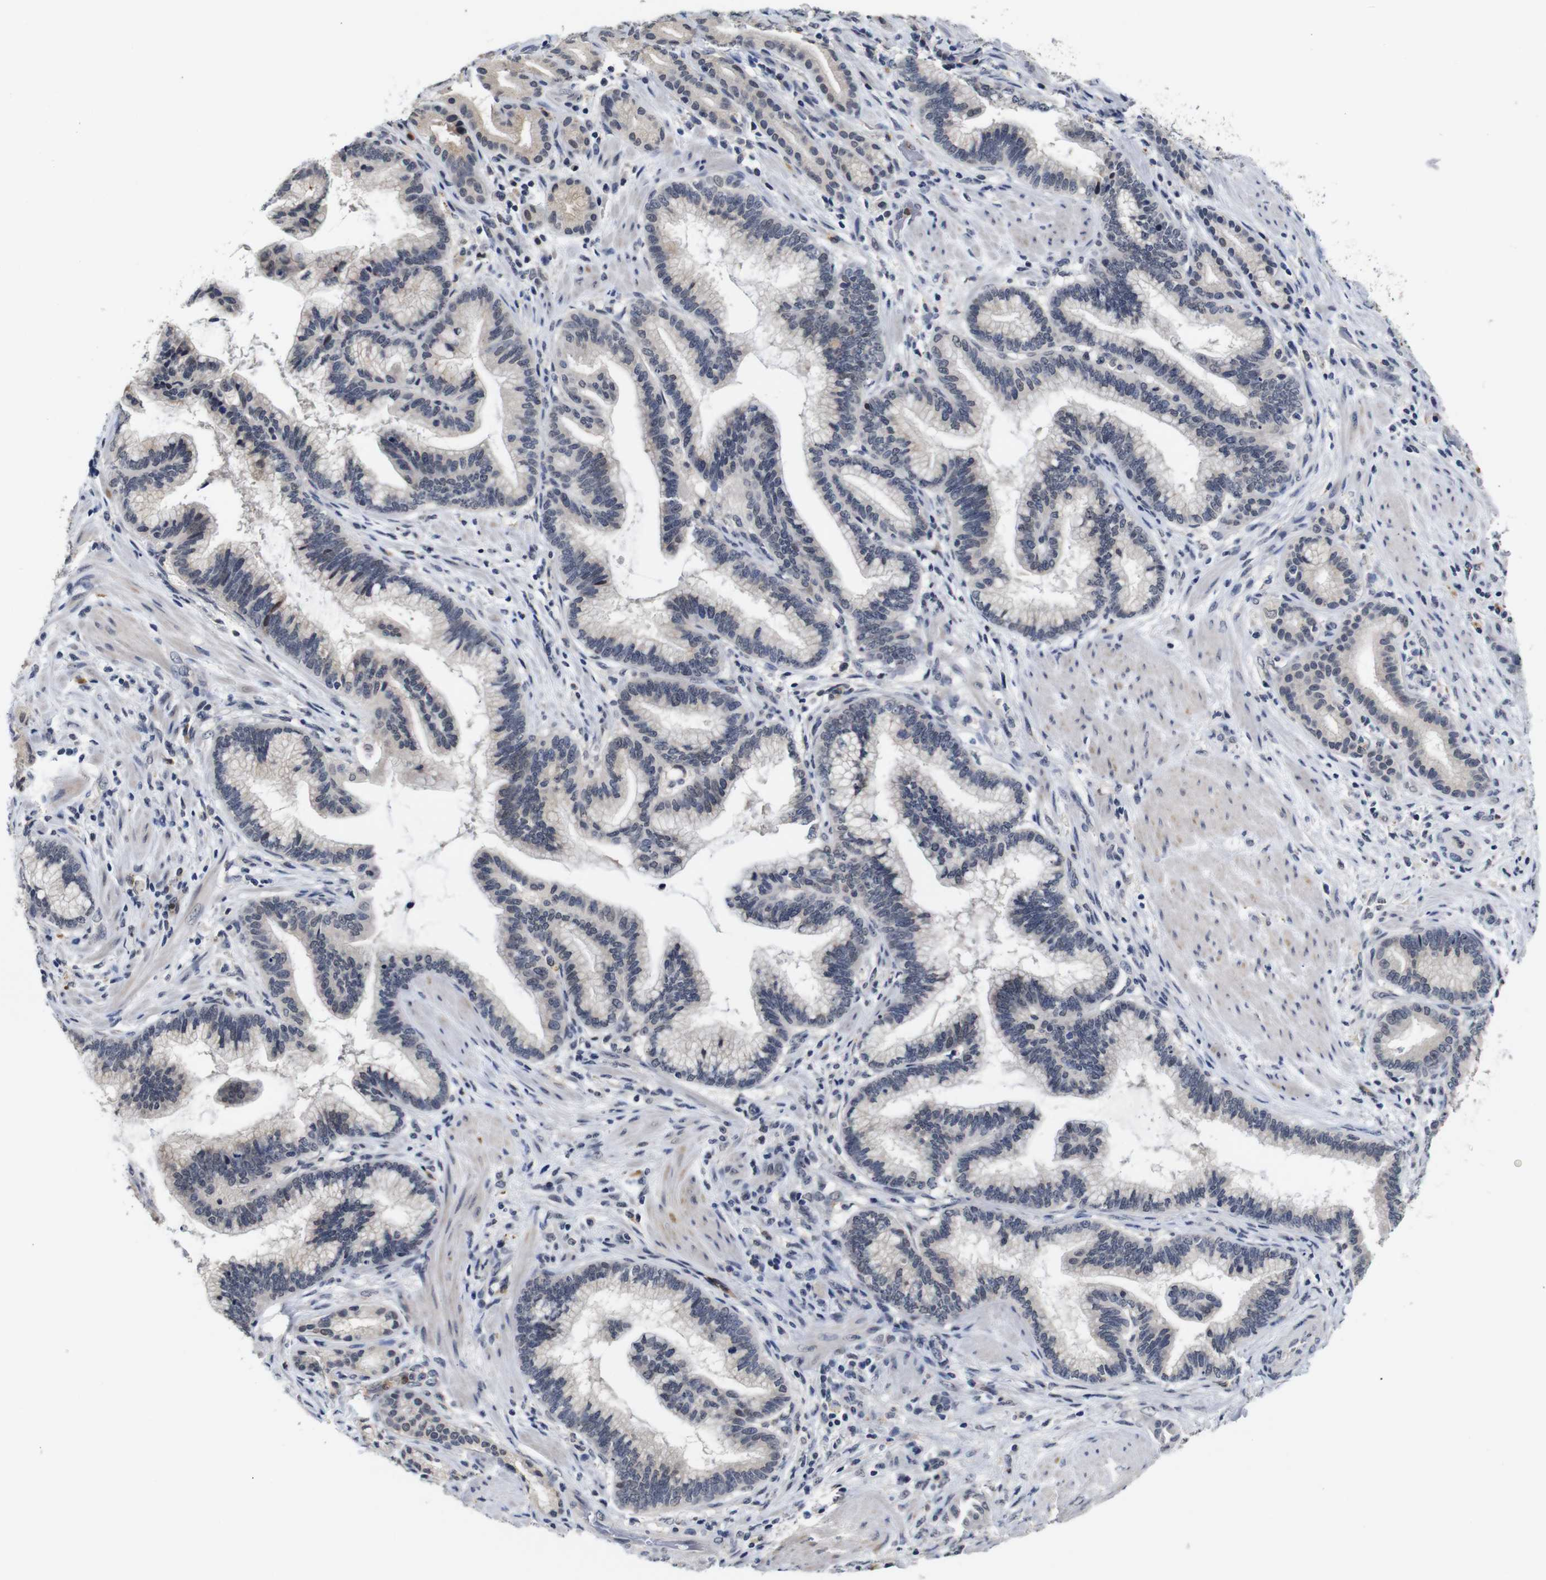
{"staining": {"intensity": "weak", "quantity": "<25%", "location": "cytoplasmic/membranous"}, "tissue": "pancreatic cancer", "cell_type": "Tumor cells", "image_type": "cancer", "snomed": [{"axis": "morphology", "description": "Adenocarcinoma, NOS"}, {"axis": "topography", "description": "Pancreas"}], "caption": "Immunohistochemistry micrograph of adenocarcinoma (pancreatic) stained for a protein (brown), which shows no positivity in tumor cells. The staining is performed using DAB brown chromogen with nuclei counter-stained in using hematoxylin.", "gene": "NTRK3", "patient": {"sex": "female", "age": 64}}